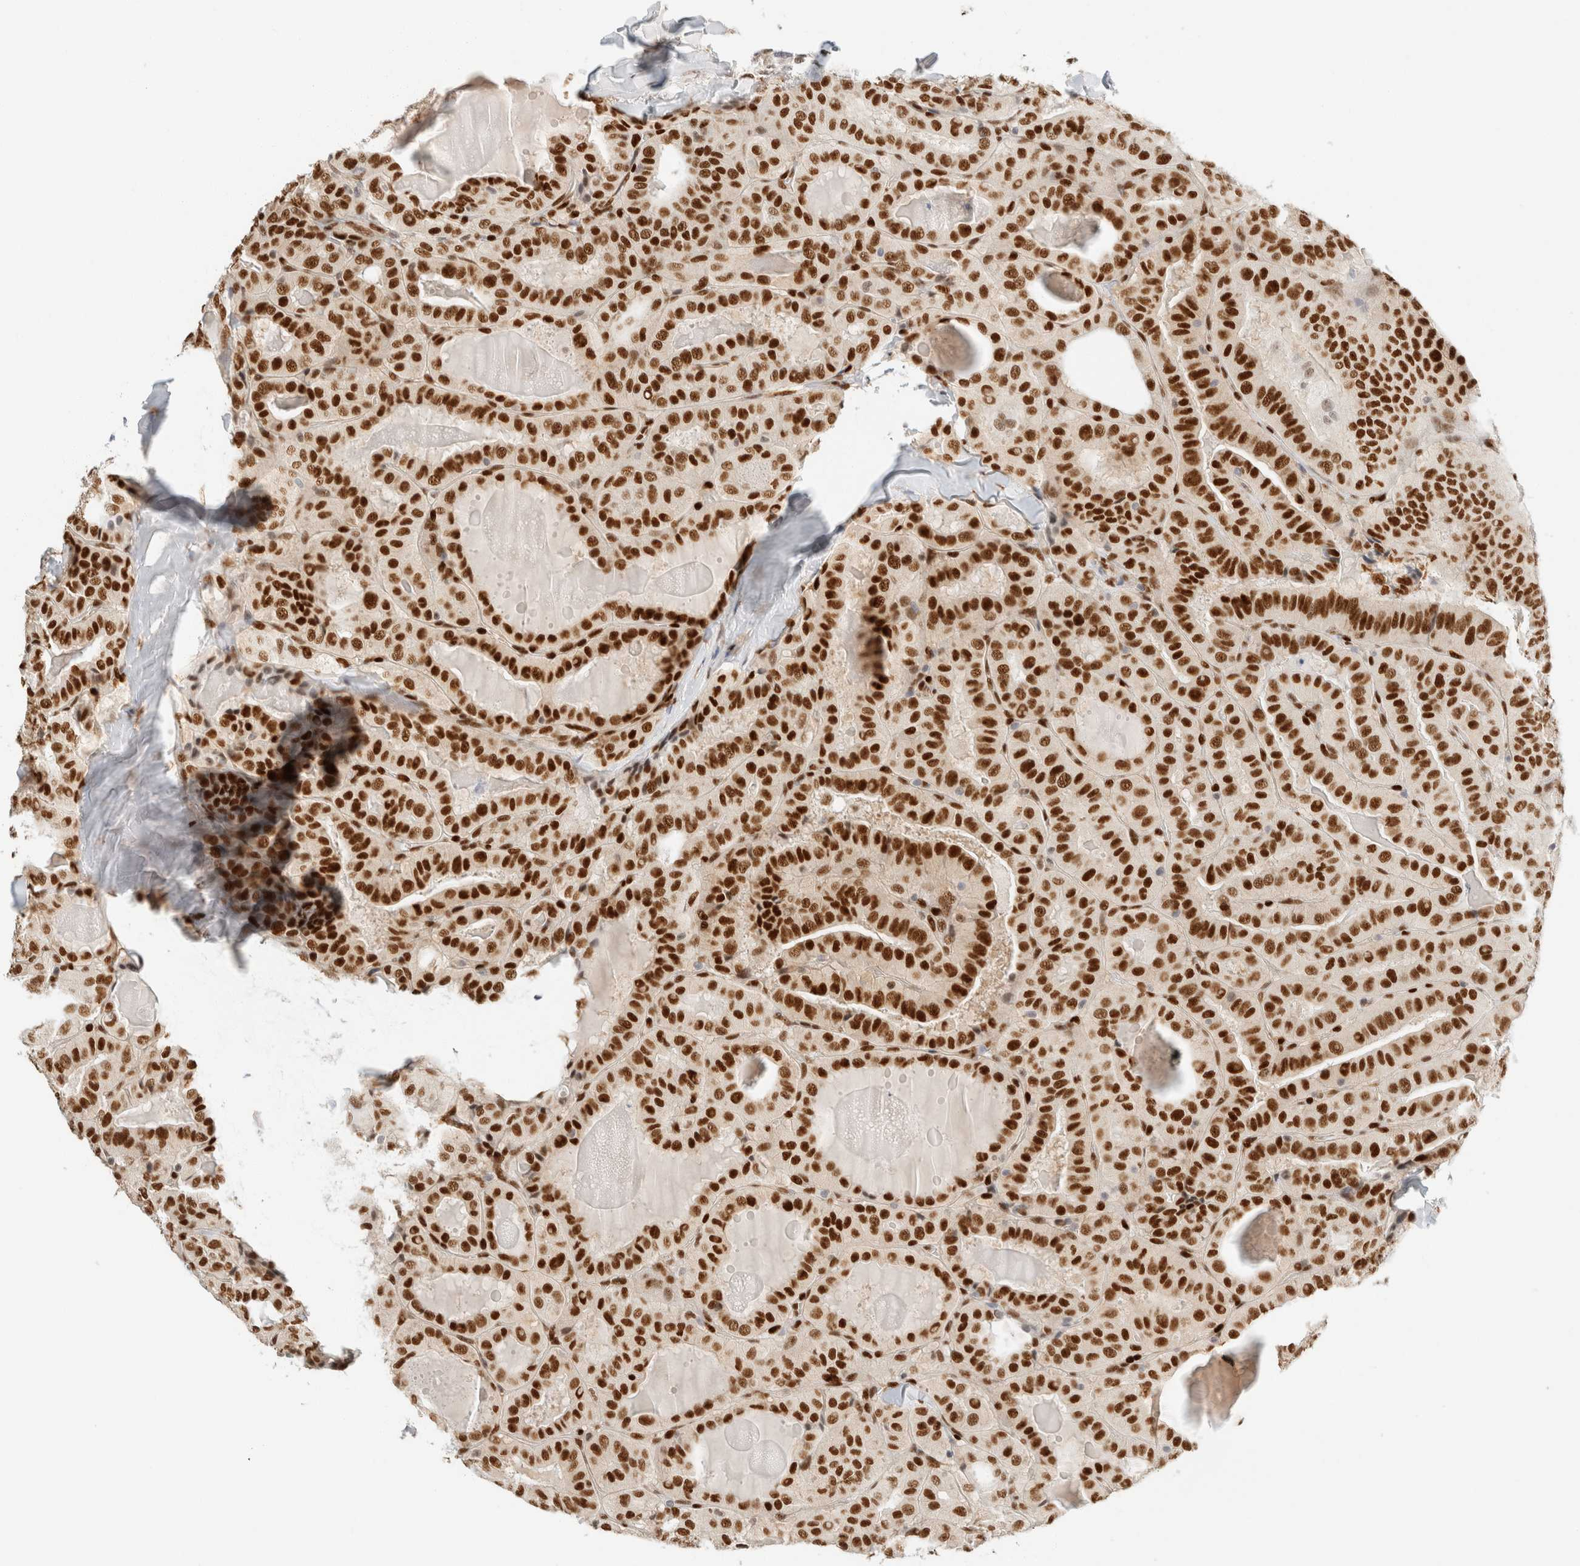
{"staining": {"intensity": "strong", "quantity": ">75%", "location": "nuclear"}, "tissue": "thyroid cancer", "cell_type": "Tumor cells", "image_type": "cancer", "snomed": [{"axis": "morphology", "description": "Papillary adenocarcinoma, NOS"}, {"axis": "topography", "description": "Thyroid gland"}], "caption": "Immunohistochemistry of human thyroid cancer (papillary adenocarcinoma) displays high levels of strong nuclear expression in approximately >75% of tumor cells.", "gene": "ZNF768", "patient": {"sex": "male", "age": 77}}